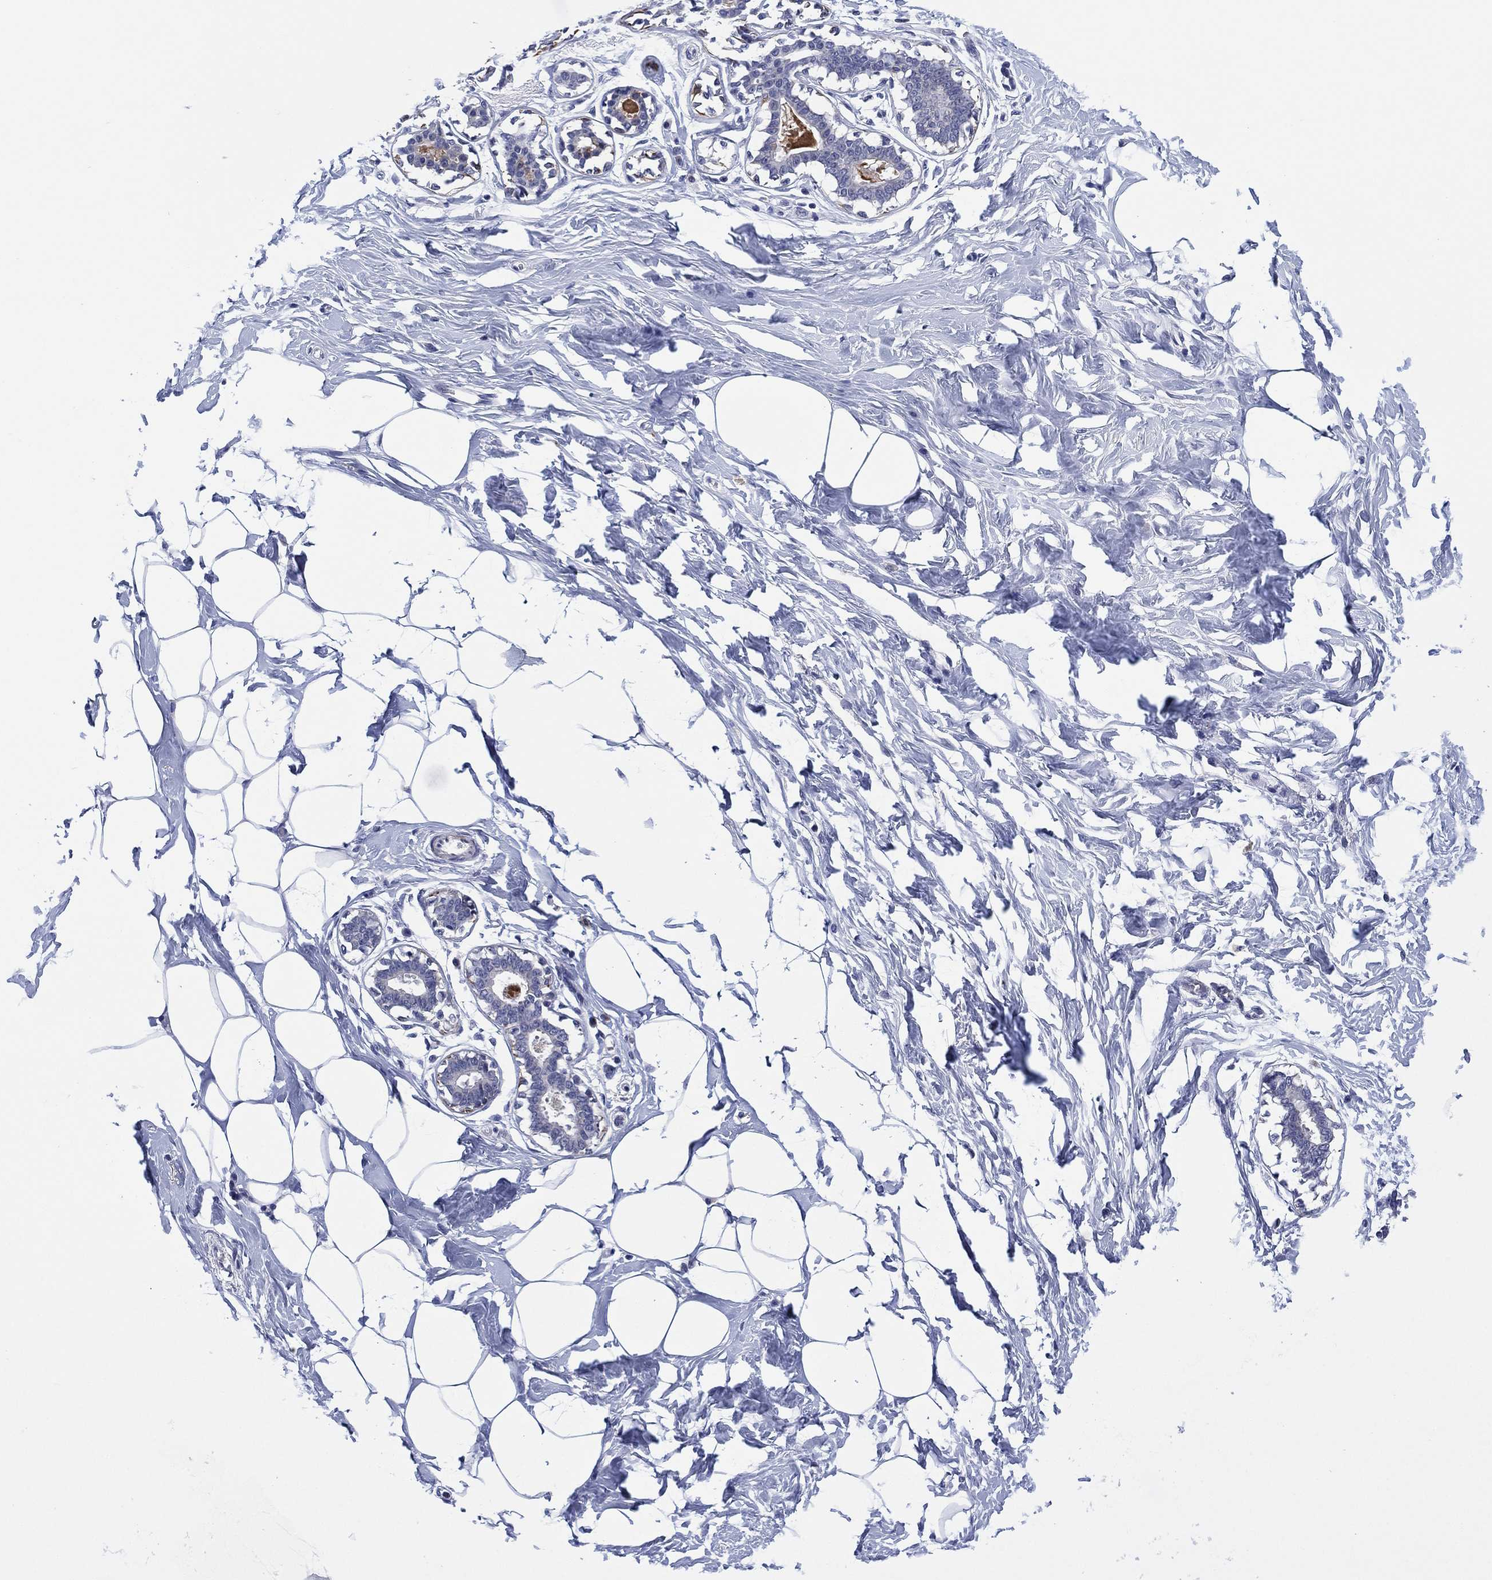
{"staining": {"intensity": "negative", "quantity": "none", "location": "none"}, "tissue": "breast", "cell_type": "Adipocytes", "image_type": "normal", "snomed": [{"axis": "morphology", "description": "Normal tissue, NOS"}, {"axis": "morphology", "description": "Lobular carcinoma, in situ"}, {"axis": "topography", "description": "Breast"}], "caption": "High power microscopy photomicrograph of an immunohistochemistry photomicrograph of unremarkable breast, revealing no significant positivity in adipocytes.", "gene": "CLIP3", "patient": {"sex": "female", "age": 35}}